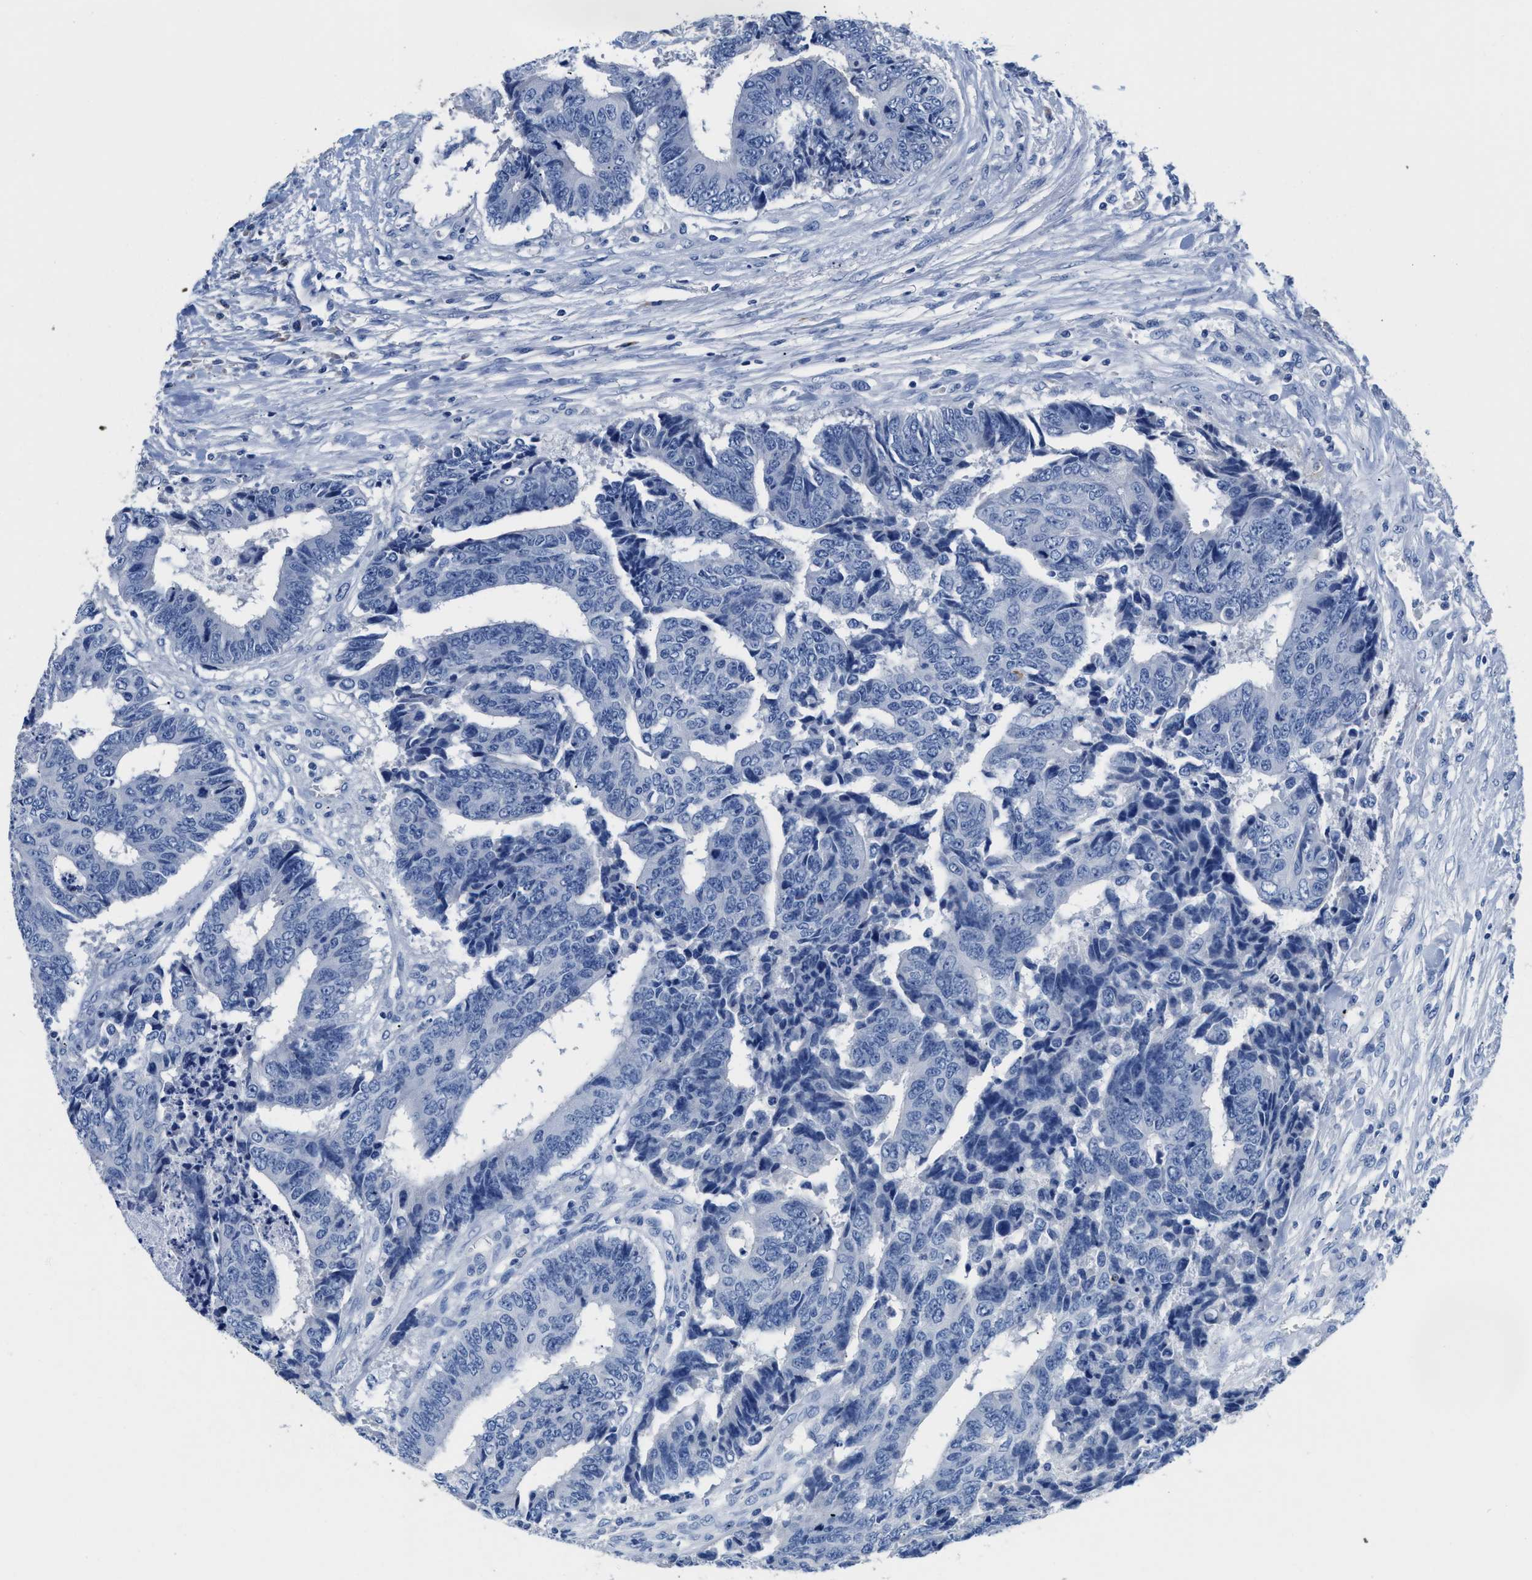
{"staining": {"intensity": "negative", "quantity": "none", "location": "none"}, "tissue": "colorectal cancer", "cell_type": "Tumor cells", "image_type": "cancer", "snomed": [{"axis": "morphology", "description": "Adenocarcinoma, NOS"}, {"axis": "topography", "description": "Rectum"}], "caption": "Tumor cells show no significant protein positivity in adenocarcinoma (colorectal).", "gene": "SLFN13", "patient": {"sex": "male", "age": 84}}